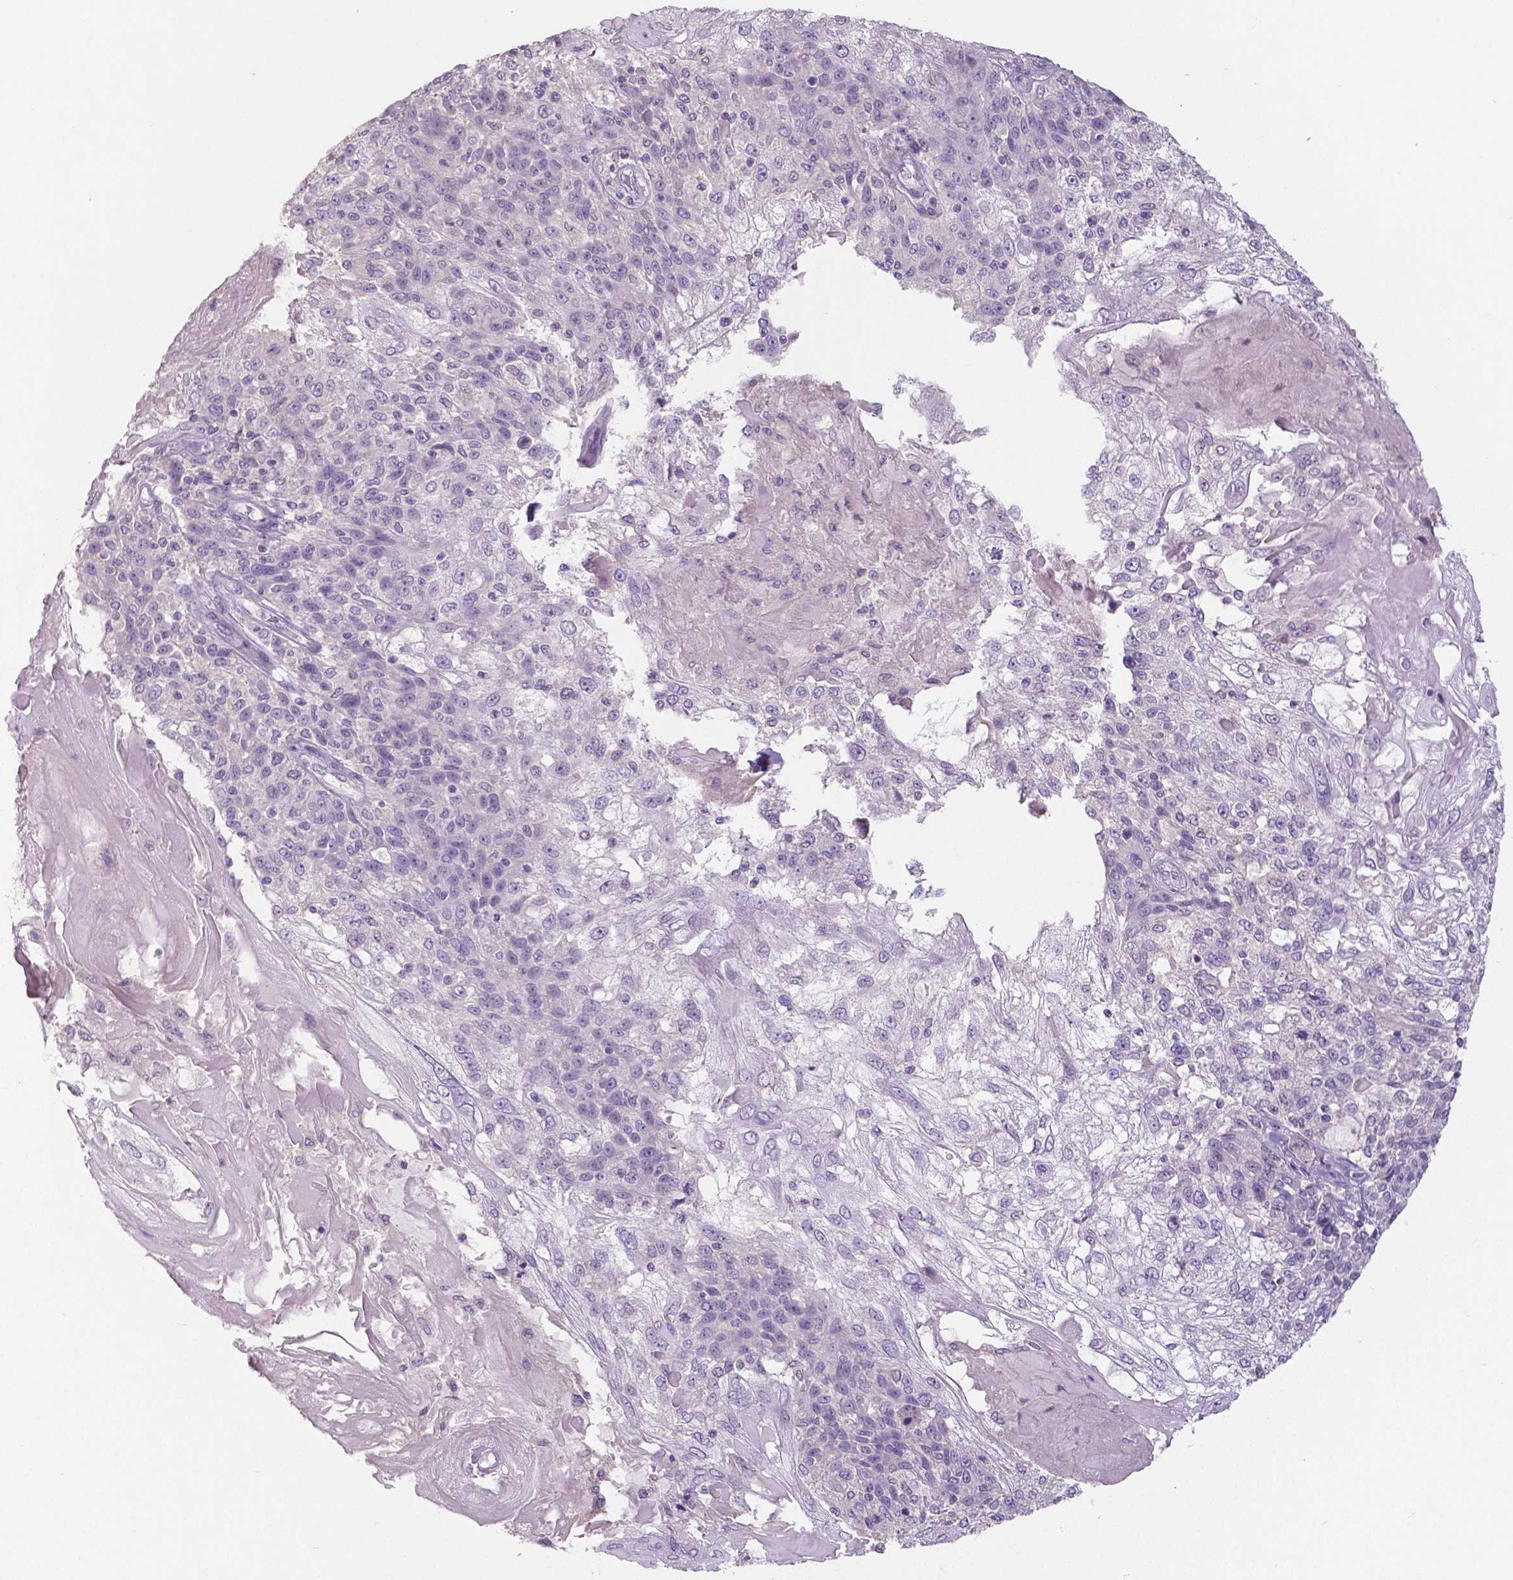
{"staining": {"intensity": "negative", "quantity": "none", "location": "none"}, "tissue": "skin cancer", "cell_type": "Tumor cells", "image_type": "cancer", "snomed": [{"axis": "morphology", "description": "Normal tissue, NOS"}, {"axis": "morphology", "description": "Squamous cell carcinoma, NOS"}, {"axis": "topography", "description": "Skin"}], "caption": "A photomicrograph of skin cancer (squamous cell carcinoma) stained for a protein displays no brown staining in tumor cells.", "gene": "CRMP1", "patient": {"sex": "female", "age": 83}}